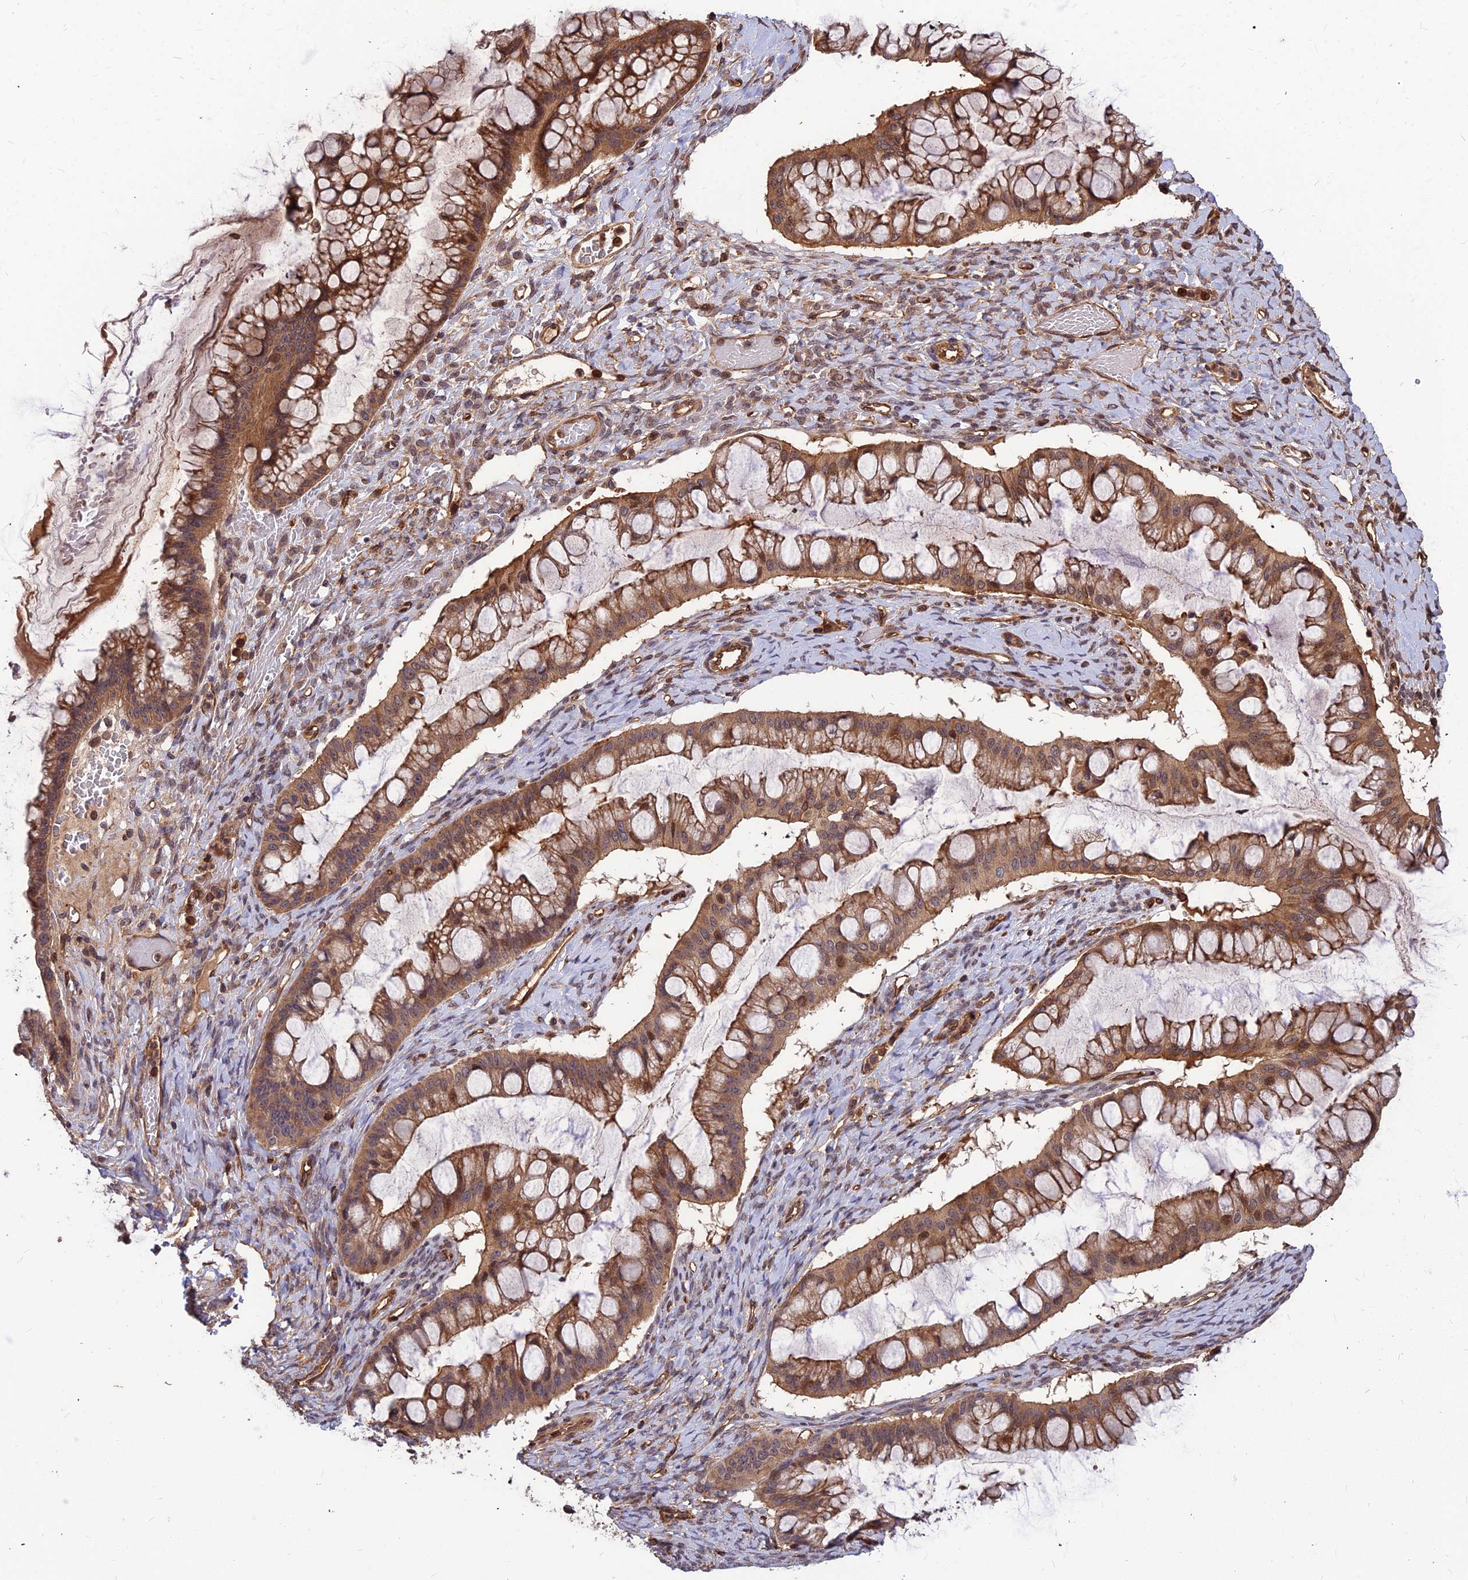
{"staining": {"intensity": "moderate", "quantity": ">75%", "location": "cytoplasmic/membranous,nuclear"}, "tissue": "ovarian cancer", "cell_type": "Tumor cells", "image_type": "cancer", "snomed": [{"axis": "morphology", "description": "Cystadenocarcinoma, mucinous, NOS"}, {"axis": "topography", "description": "Ovary"}], "caption": "Protein staining demonstrates moderate cytoplasmic/membranous and nuclear staining in approximately >75% of tumor cells in ovarian mucinous cystadenocarcinoma.", "gene": "ZNF467", "patient": {"sex": "female", "age": 73}}